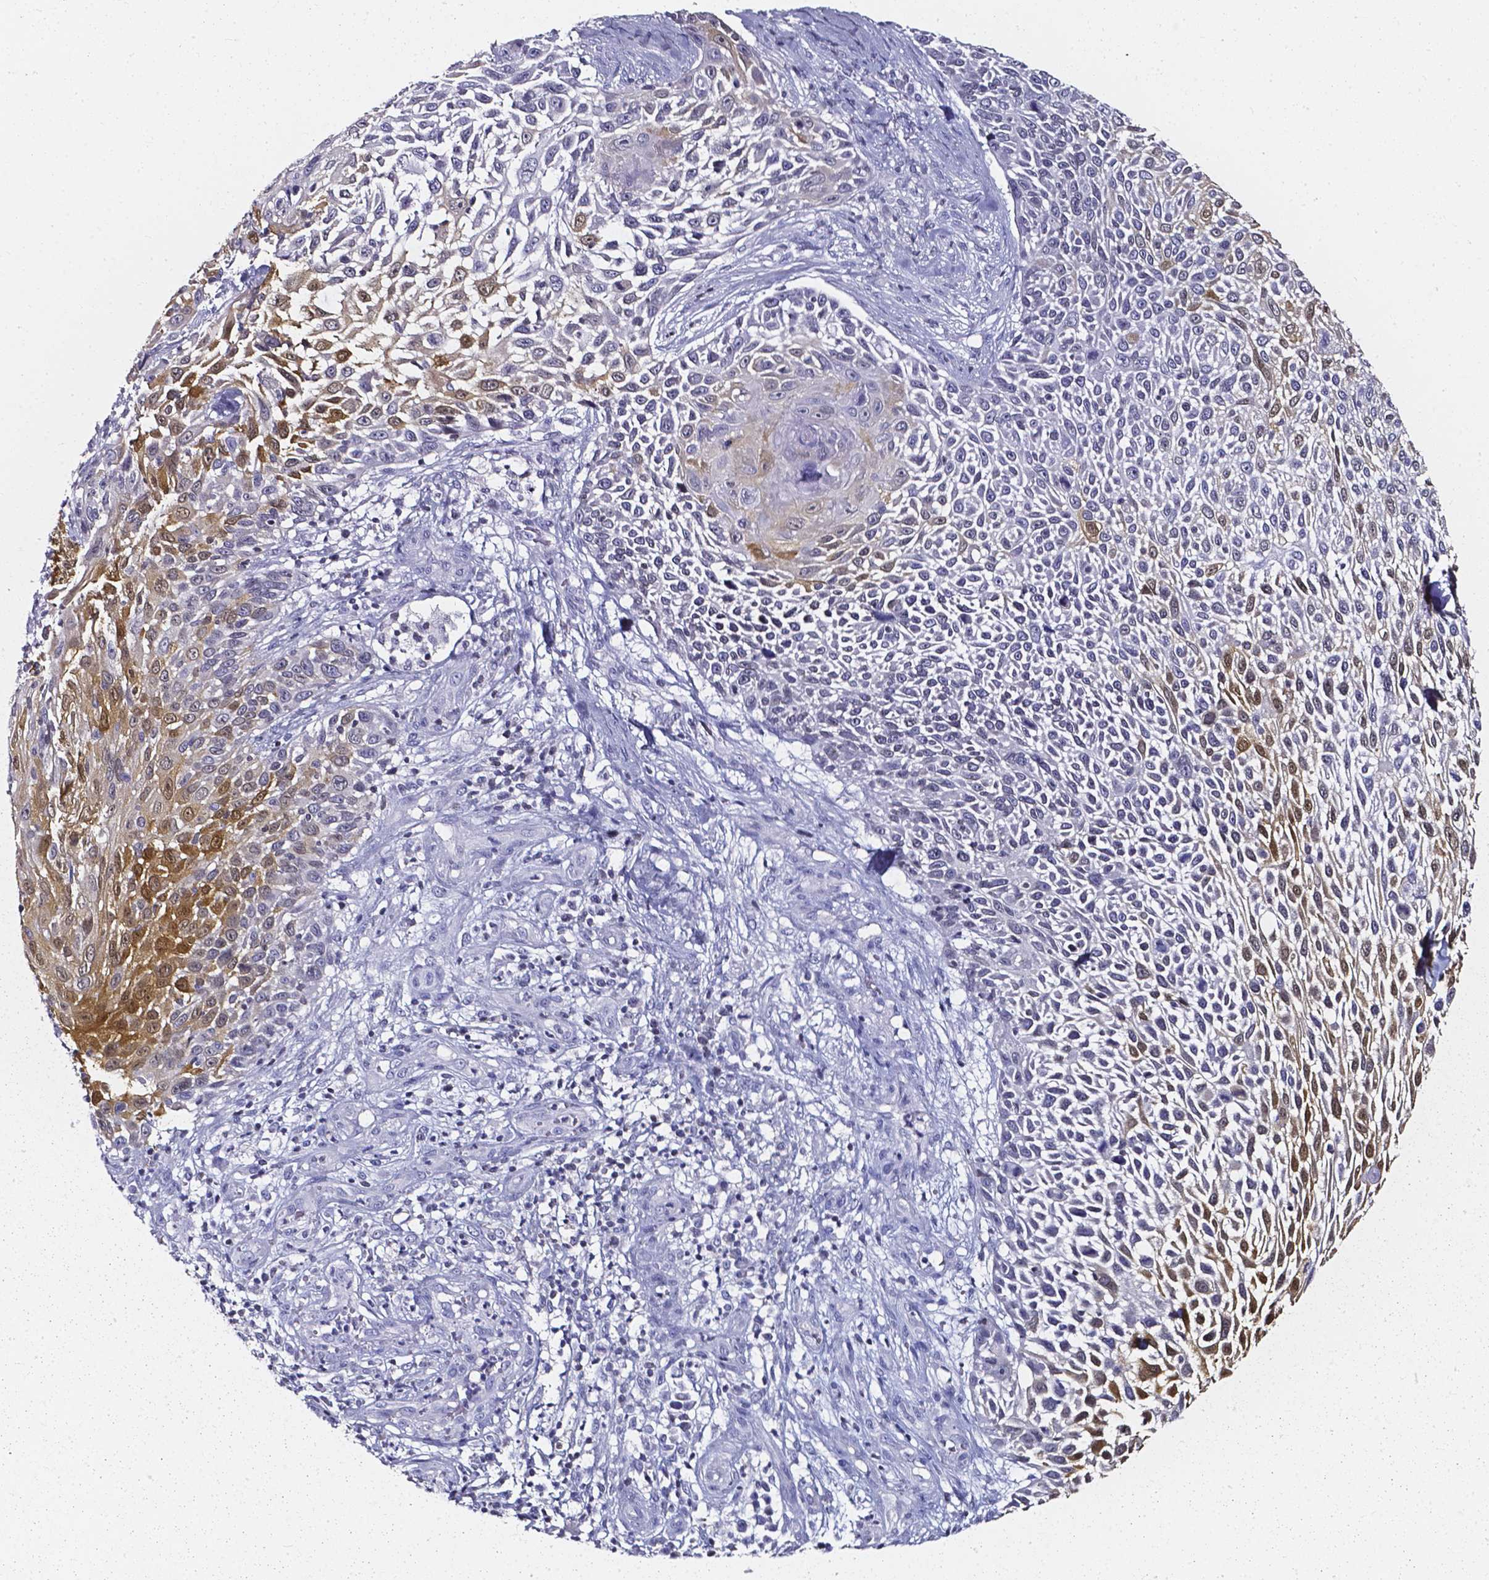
{"staining": {"intensity": "moderate", "quantity": "25%-75%", "location": "cytoplasmic/membranous,nuclear"}, "tissue": "skin cancer", "cell_type": "Tumor cells", "image_type": "cancer", "snomed": [{"axis": "morphology", "description": "Squamous cell carcinoma, NOS"}, {"axis": "topography", "description": "Skin"}], "caption": "Immunohistochemistry (IHC) image of human skin cancer stained for a protein (brown), which exhibits medium levels of moderate cytoplasmic/membranous and nuclear staining in approximately 25%-75% of tumor cells.", "gene": "AKR1B10", "patient": {"sex": "male", "age": 92}}